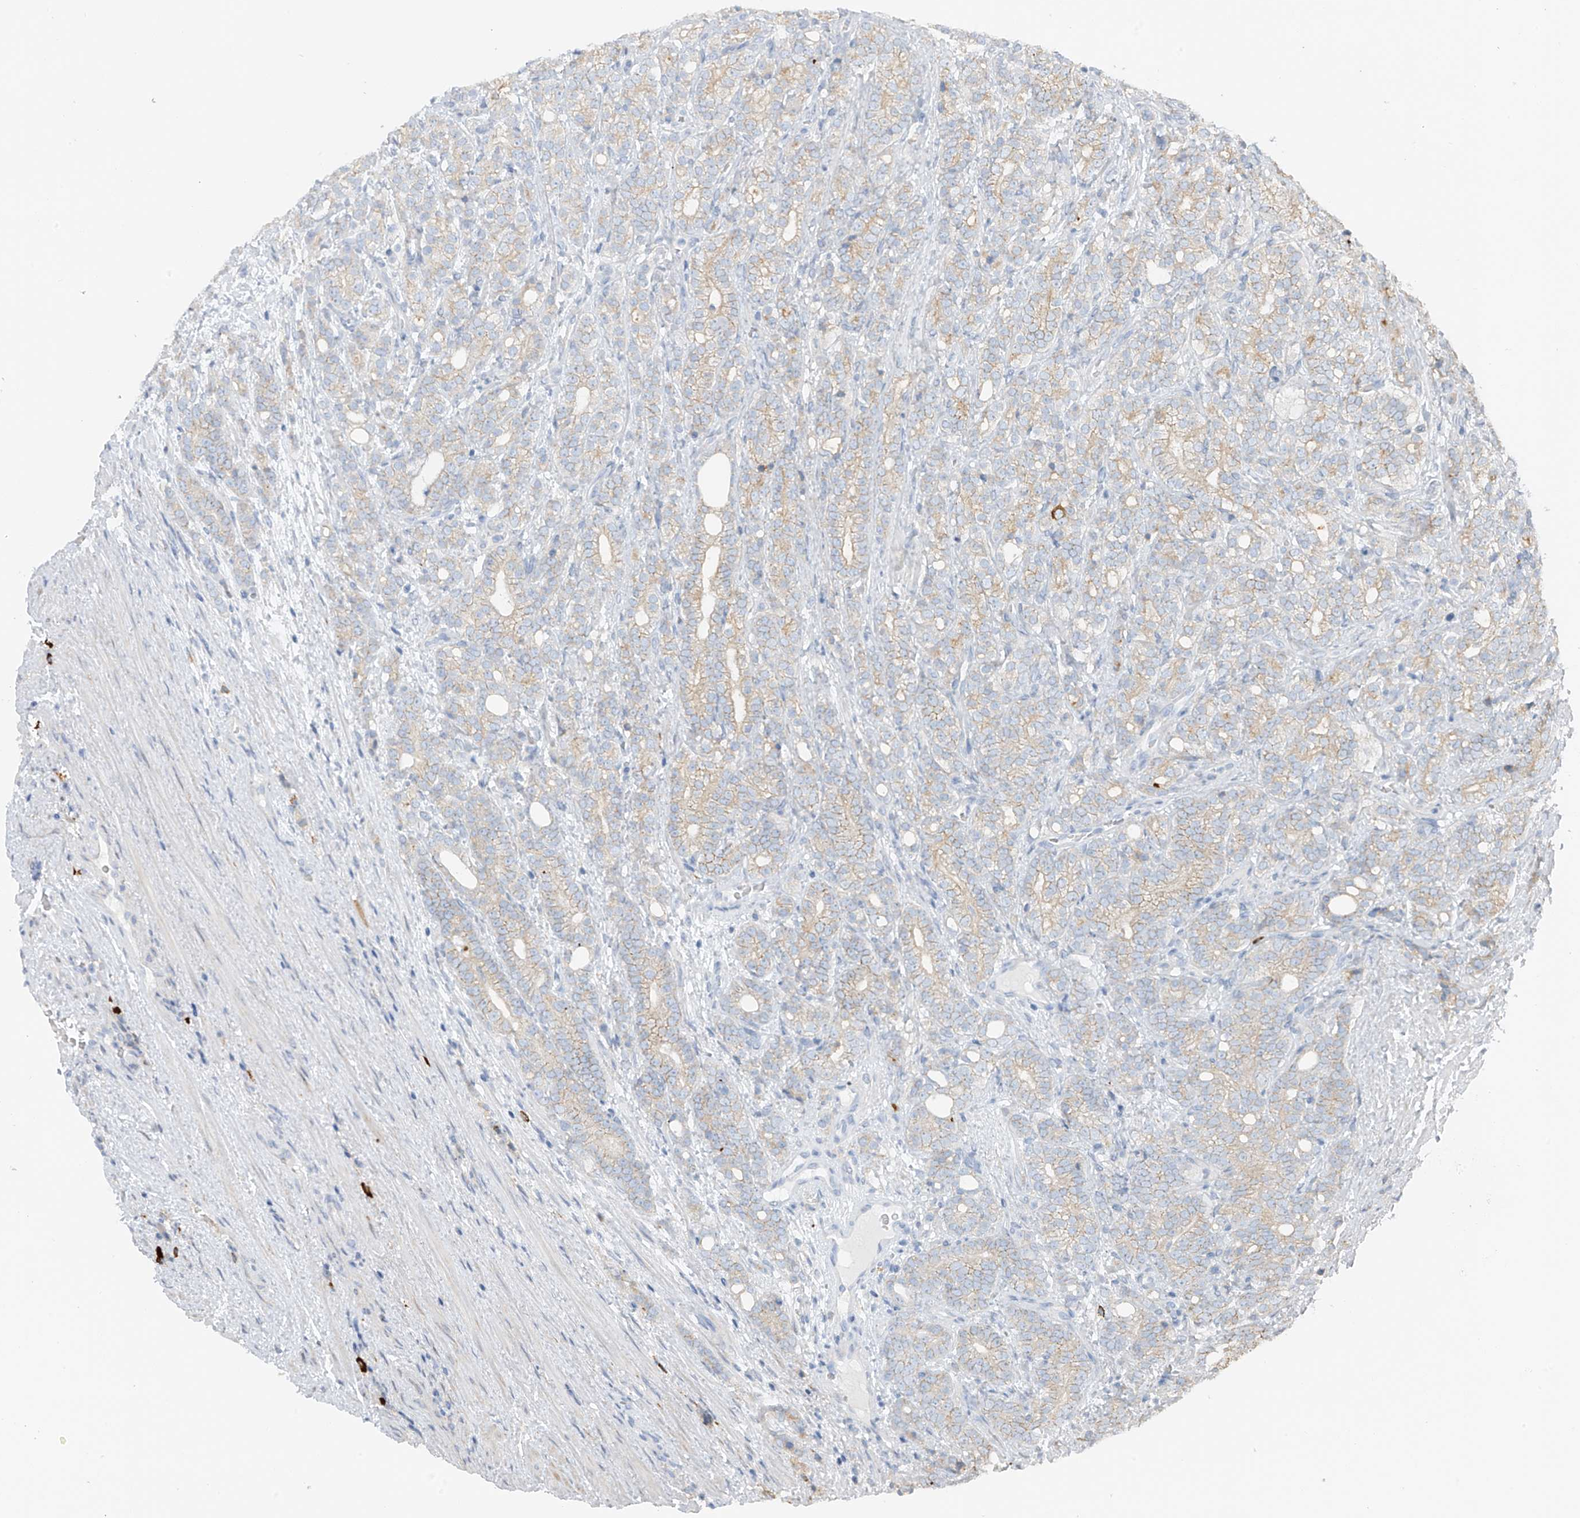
{"staining": {"intensity": "weak", "quantity": "25%-75%", "location": "cytoplasmic/membranous"}, "tissue": "prostate cancer", "cell_type": "Tumor cells", "image_type": "cancer", "snomed": [{"axis": "morphology", "description": "Adenocarcinoma, High grade"}, {"axis": "topography", "description": "Prostate"}], "caption": "Approximately 25%-75% of tumor cells in human prostate cancer (high-grade adenocarcinoma) show weak cytoplasmic/membranous protein staining as visualized by brown immunohistochemical staining.", "gene": "POMGNT2", "patient": {"sex": "male", "age": 57}}